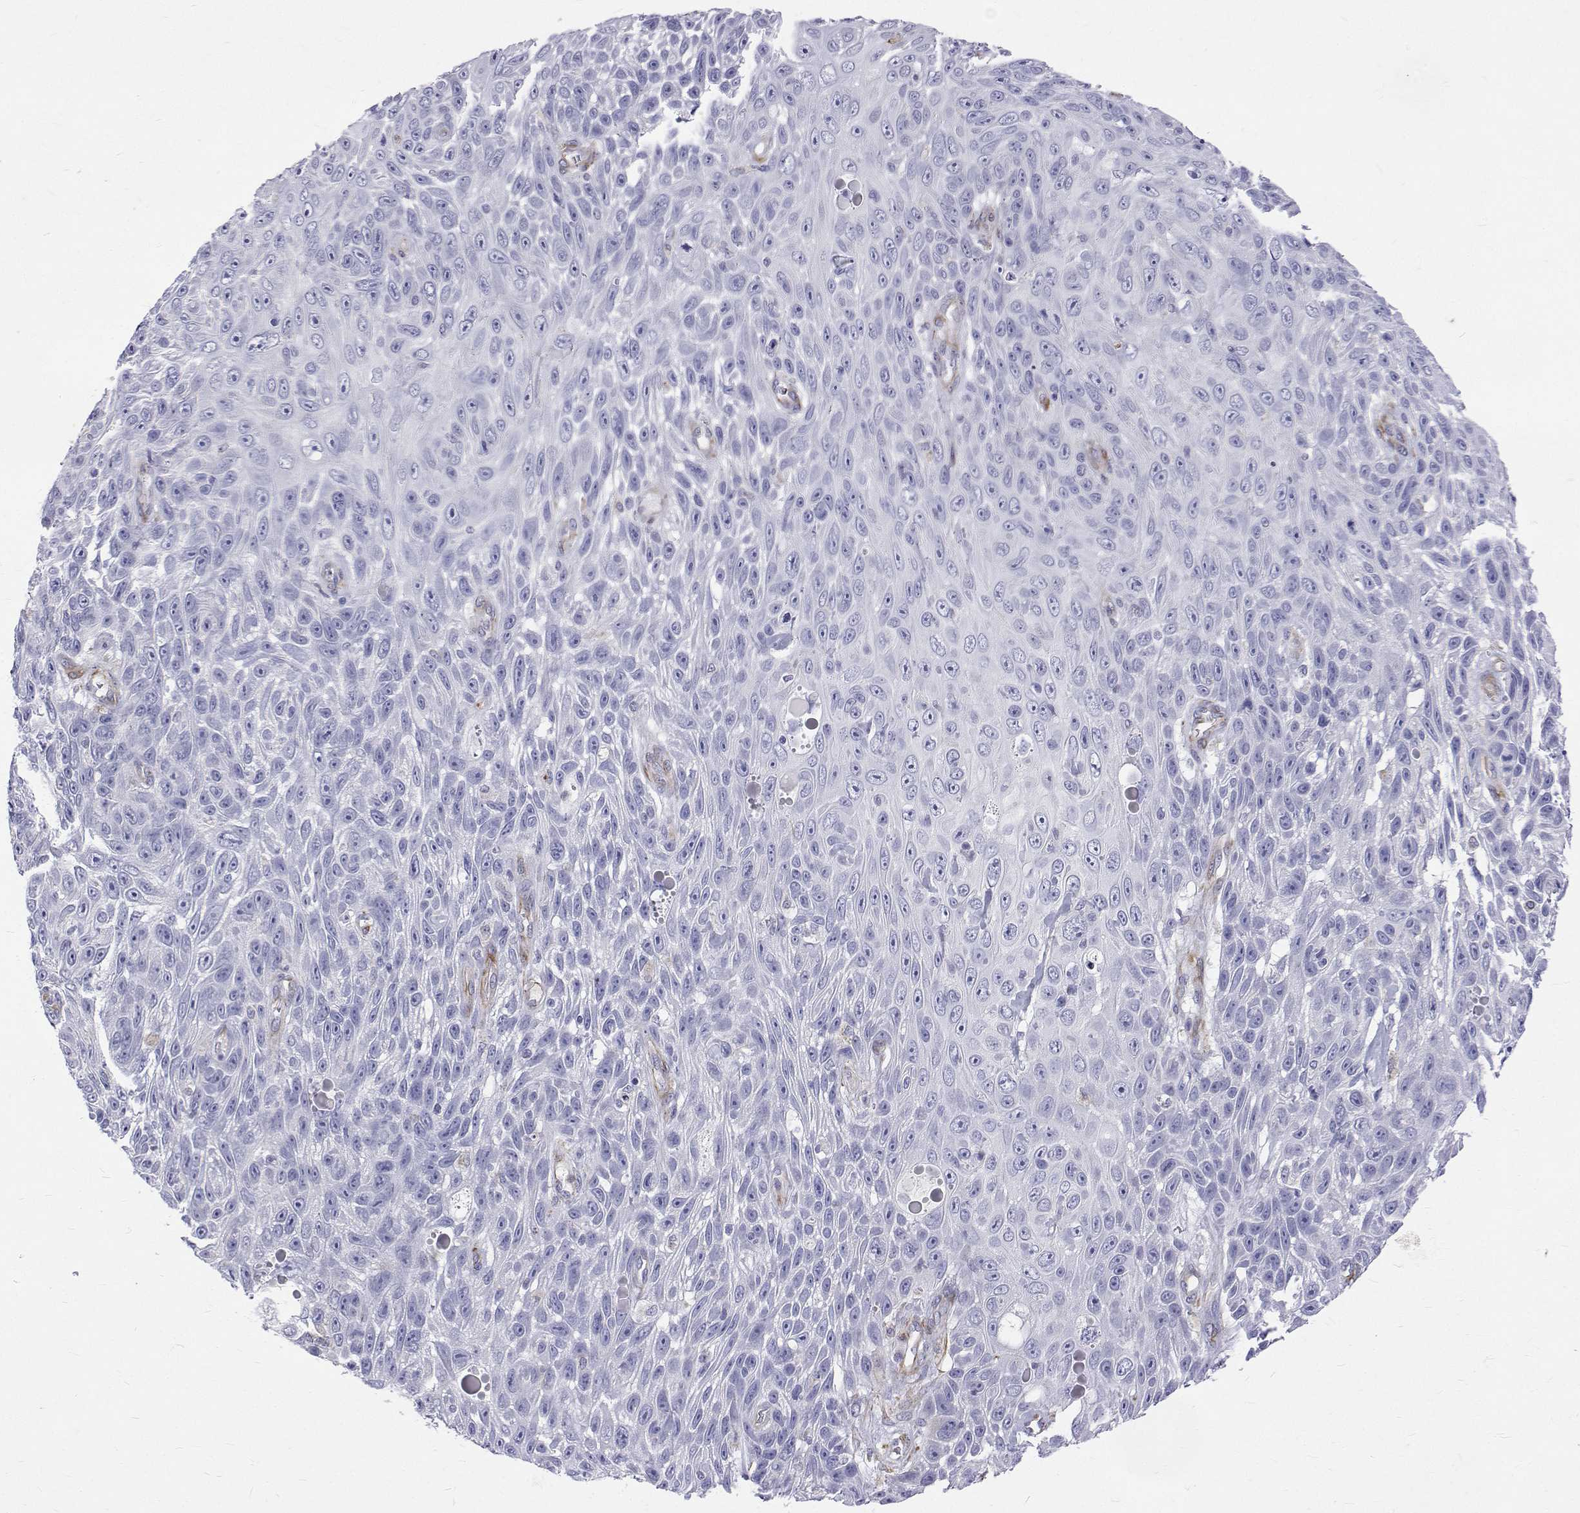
{"staining": {"intensity": "negative", "quantity": "none", "location": "none"}, "tissue": "skin cancer", "cell_type": "Tumor cells", "image_type": "cancer", "snomed": [{"axis": "morphology", "description": "Squamous cell carcinoma, NOS"}, {"axis": "topography", "description": "Skin"}], "caption": "Immunohistochemical staining of human skin cancer displays no significant expression in tumor cells.", "gene": "OPRPN", "patient": {"sex": "male", "age": 82}}